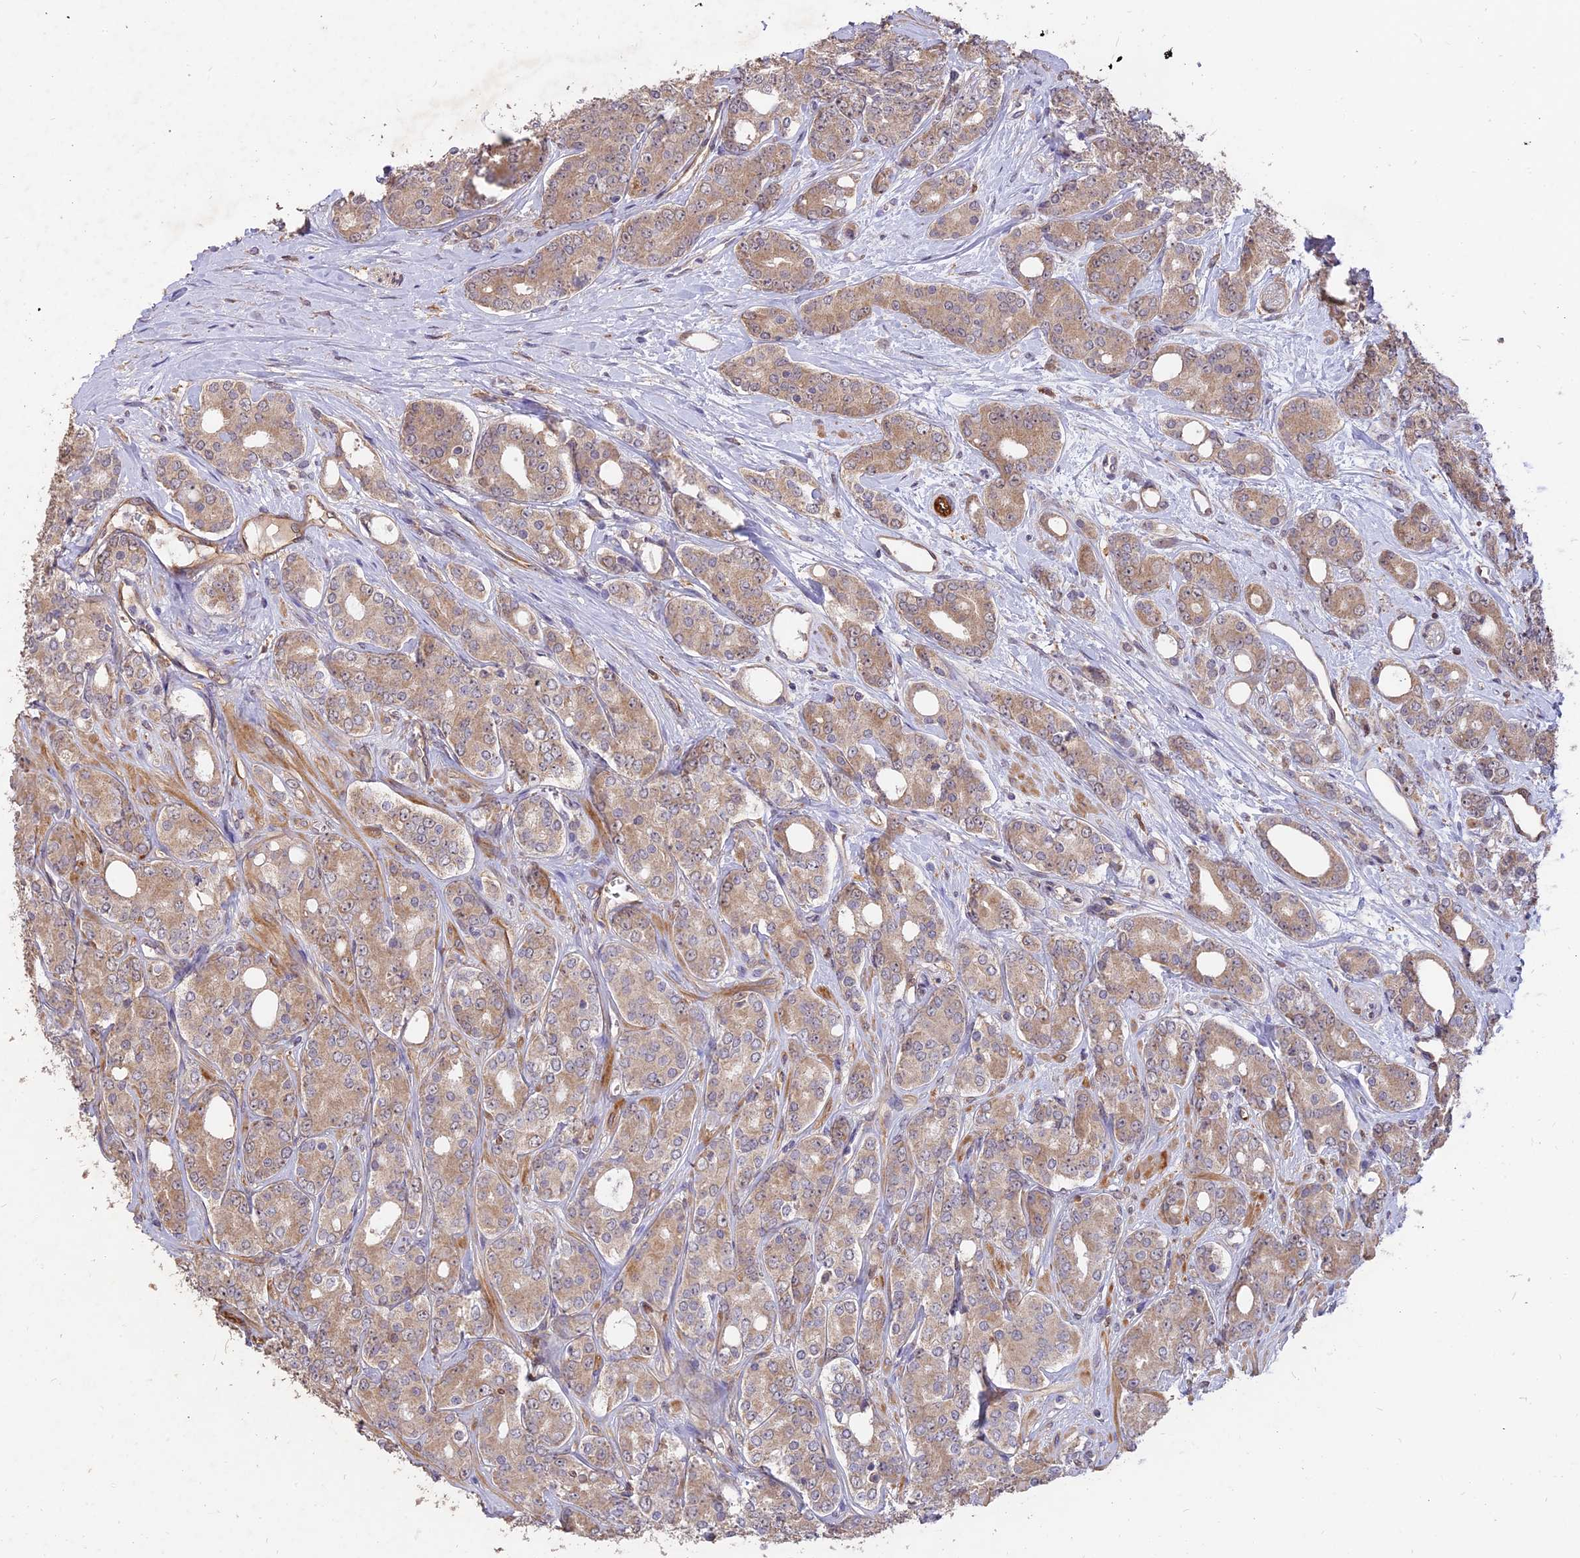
{"staining": {"intensity": "weak", "quantity": "25%-75%", "location": "cytoplasmic/membranous"}, "tissue": "prostate cancer", "cell_type": "Tumor cells", "image_type": "cancer", "snomed": [{"axis": "morphology", "description": "Adenocarcinoma, High grade"}, {"axis": "topography", "description": "Prostate"}], "caption": "Approximately 25%-75% of tumor cells in prostate cancer (adenocarcinoma (high-grade)) display weak cytoplasmic/membranous protein positivity as visualized by brown immunohistochemical staining.", "gene": "SAC3D1", "patient": {"sex": "male", "age": 62}}